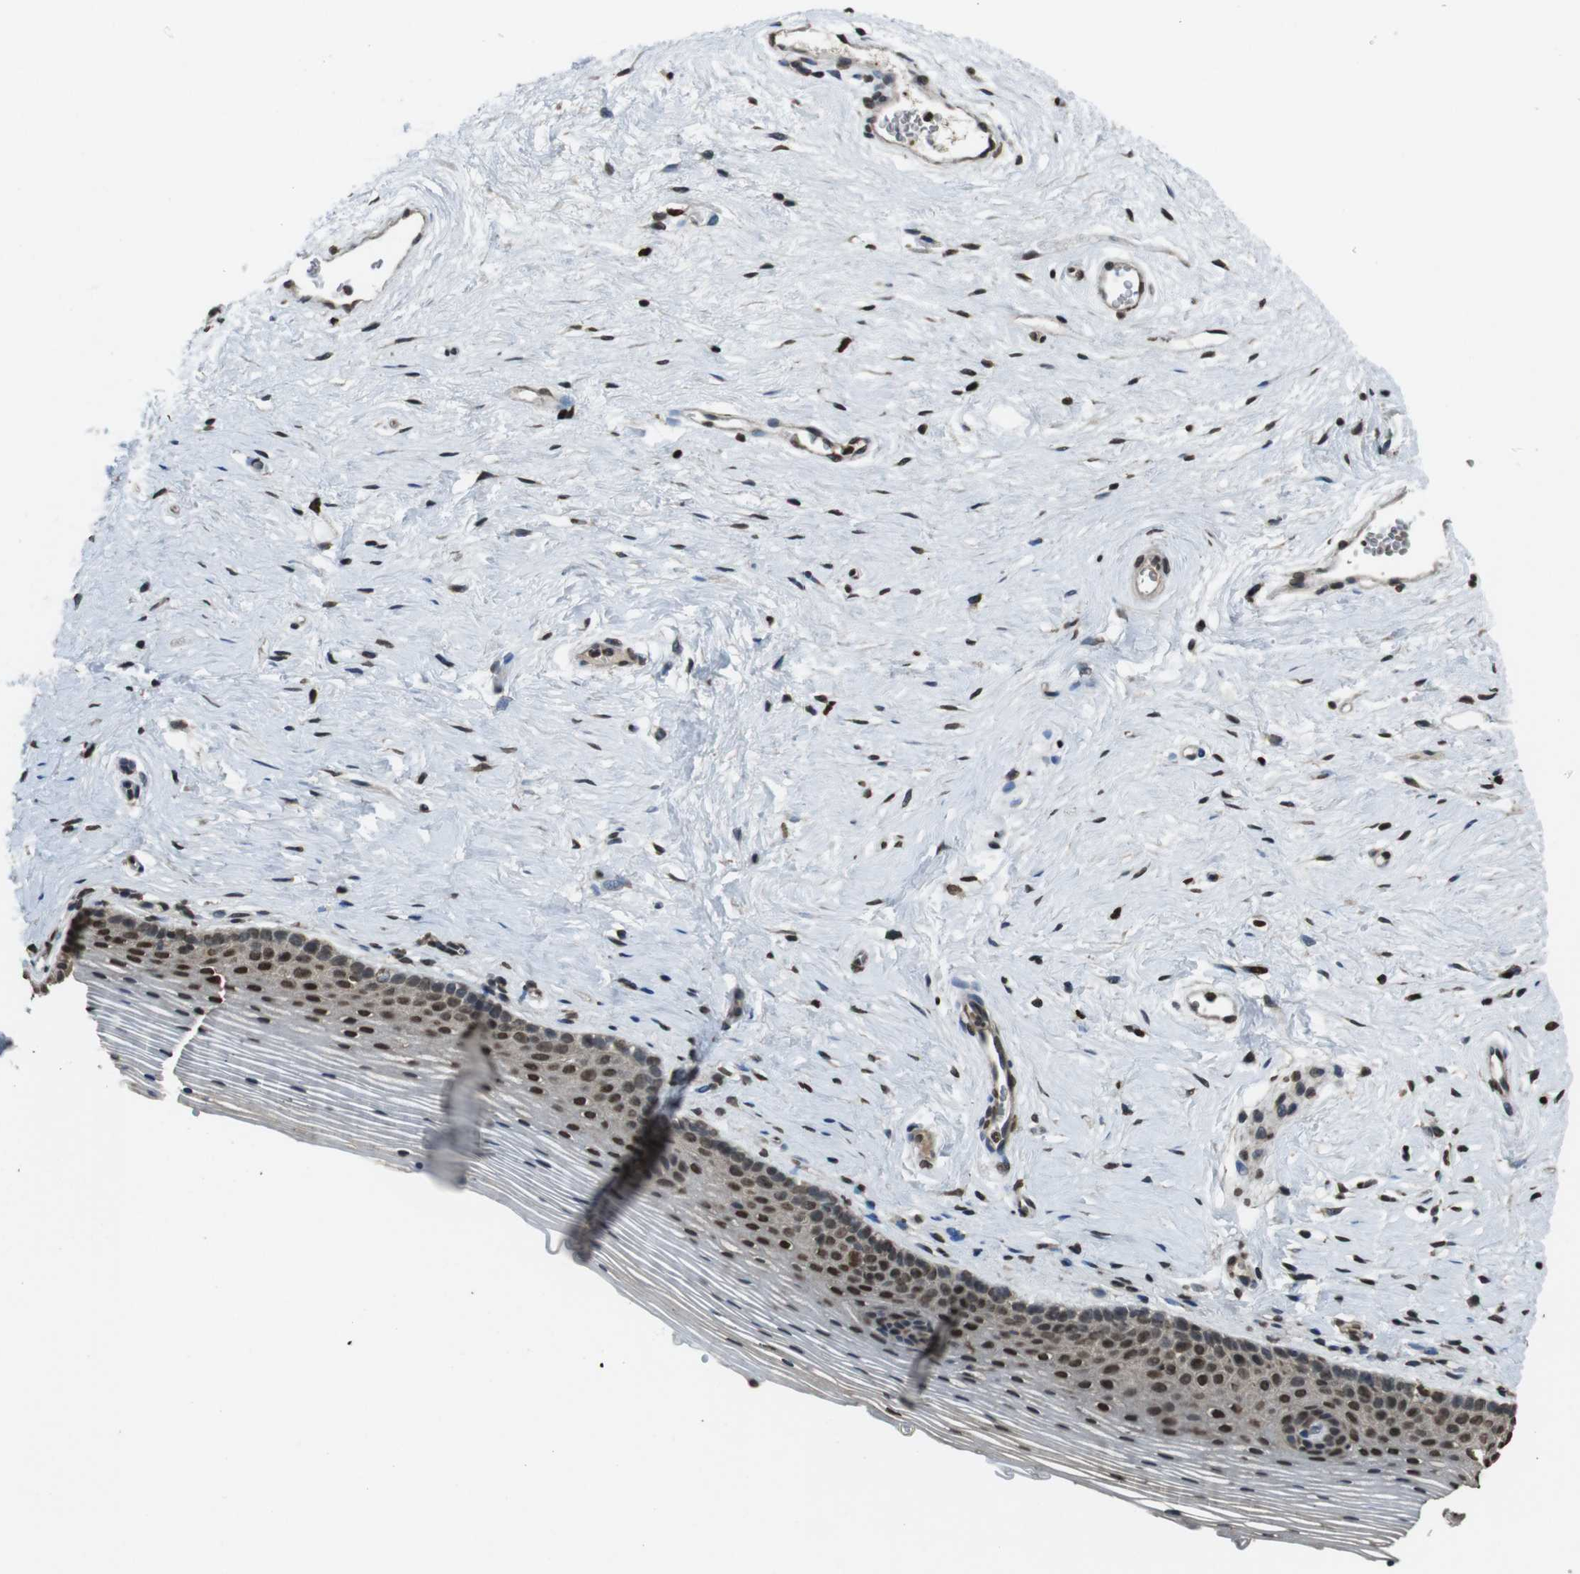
{"staining": {"intensity": "strong", "quantity": "25%-75%", "location": "nuclear"}, "tissue": "vagina", "cell_type": "Squamous epithelial cells", "image_type": "normal", "snomed": [{"axis": "morphology", "description": "Normal tissue, NOS"}, {"axis": "topography", "description": "Vagina"}], "caption": "The photomicrograph reveals a brown stain indicating the presence of a protein in the nuclear of squamous epithelial cells in vagina. (brown staining indicates protein expression, while blue staining denotes nuclei).", "gene": "MAF", "patient": {"sex": "female", "age": 32}}